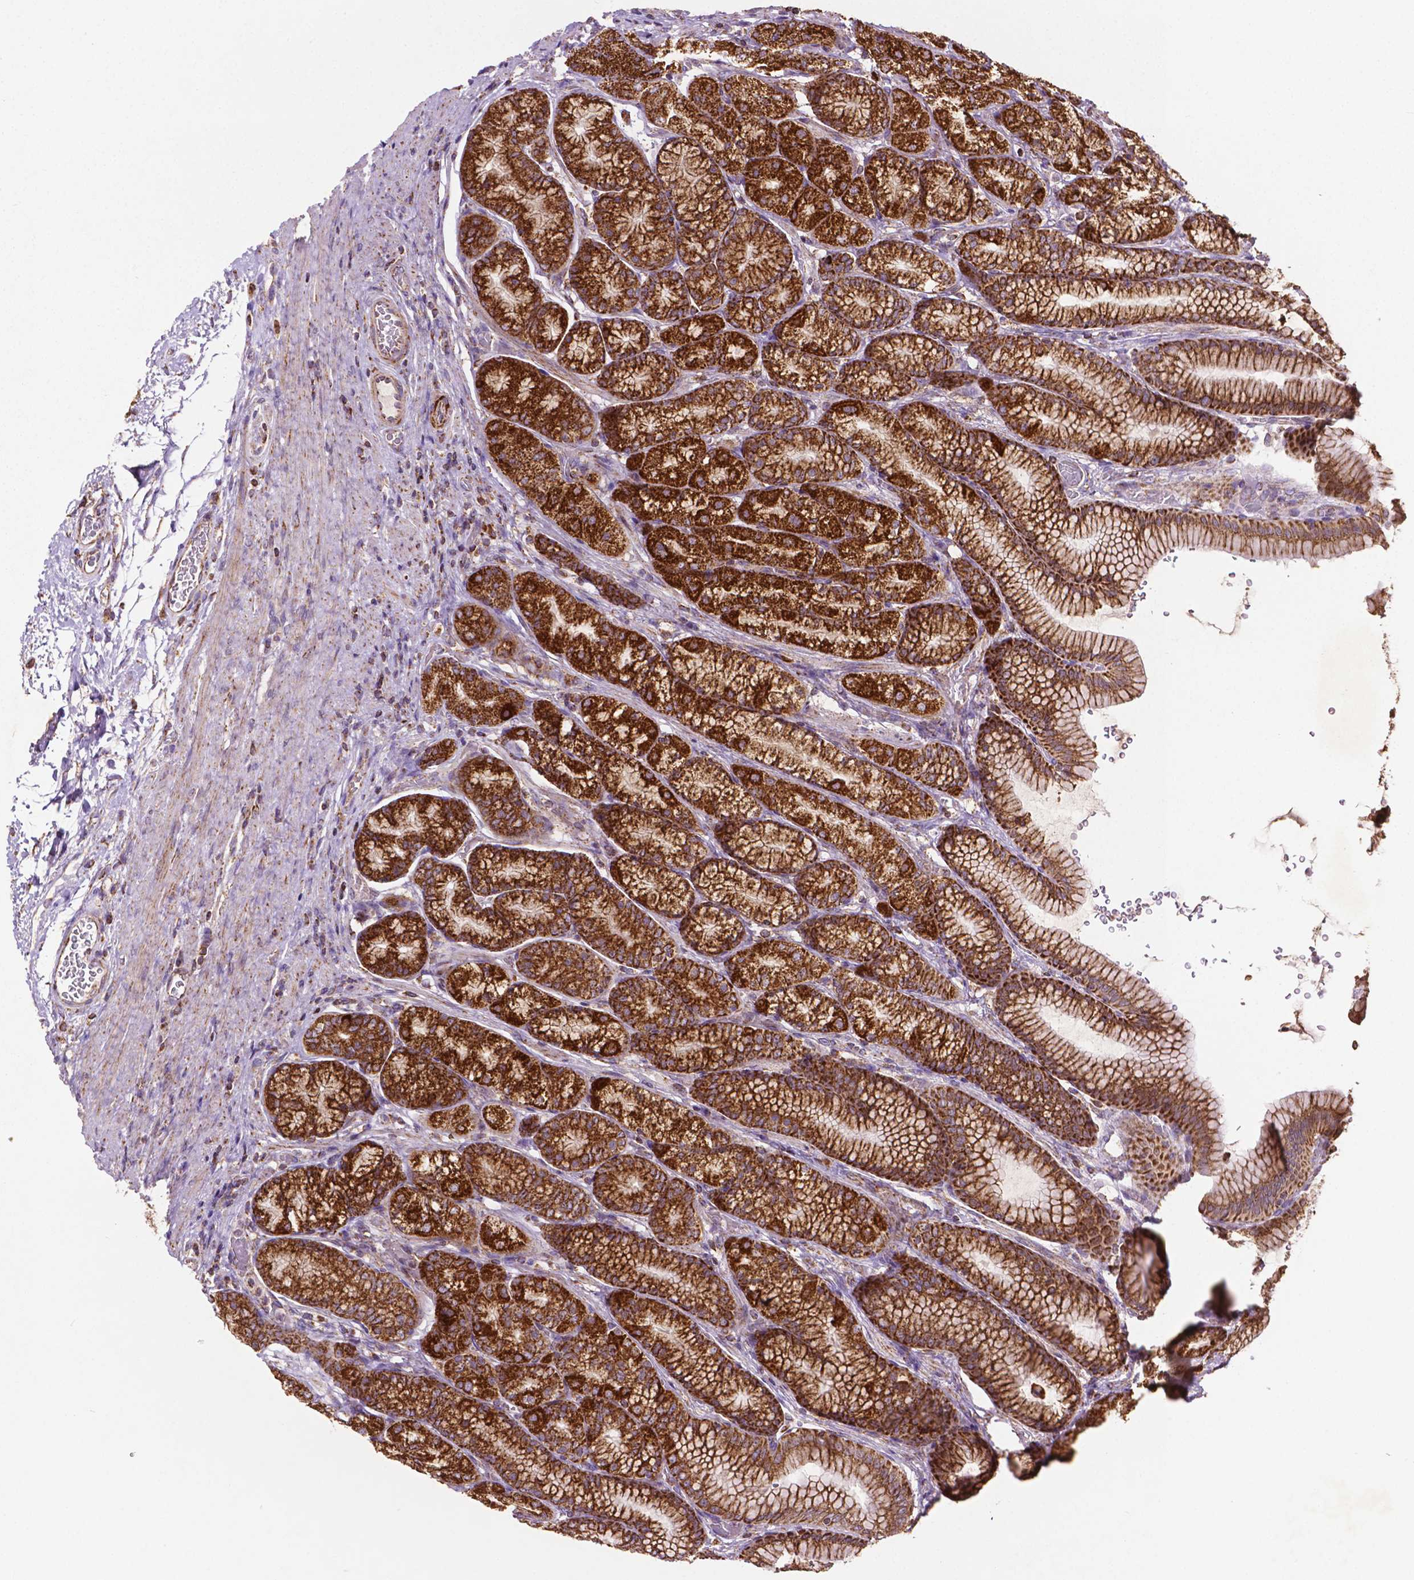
{"staining": {"intensity": "strong", "quantity": ">75%", "location": "cytoplasmic/membranous"}, "tissue": "stomach", "cell_type": "Glandular cells", "image_type": "normal", "snomed": [{"axis": "morphology", "description": "Normal tissue, NOS"}, {"axis": "morphology", "description": "Adenocarcinoma, NOS"}, {"axis": "morphology", "description": "Adenocarcinoma, High grade"}, {"axis": "topography", "description": "Stomach, upper"}, {"axis": "topography", "description": "Stomach"}], "caption": "A photomicrograph of stomach stained for a protein exhibits strong cytoplasmic/membranous brown staining in glandular cells. (DAB IHC, brown staining for protein, blue staining for nuclei).", "gene": "ILVBL", "patient": {"sex": "female", "age": 65}}